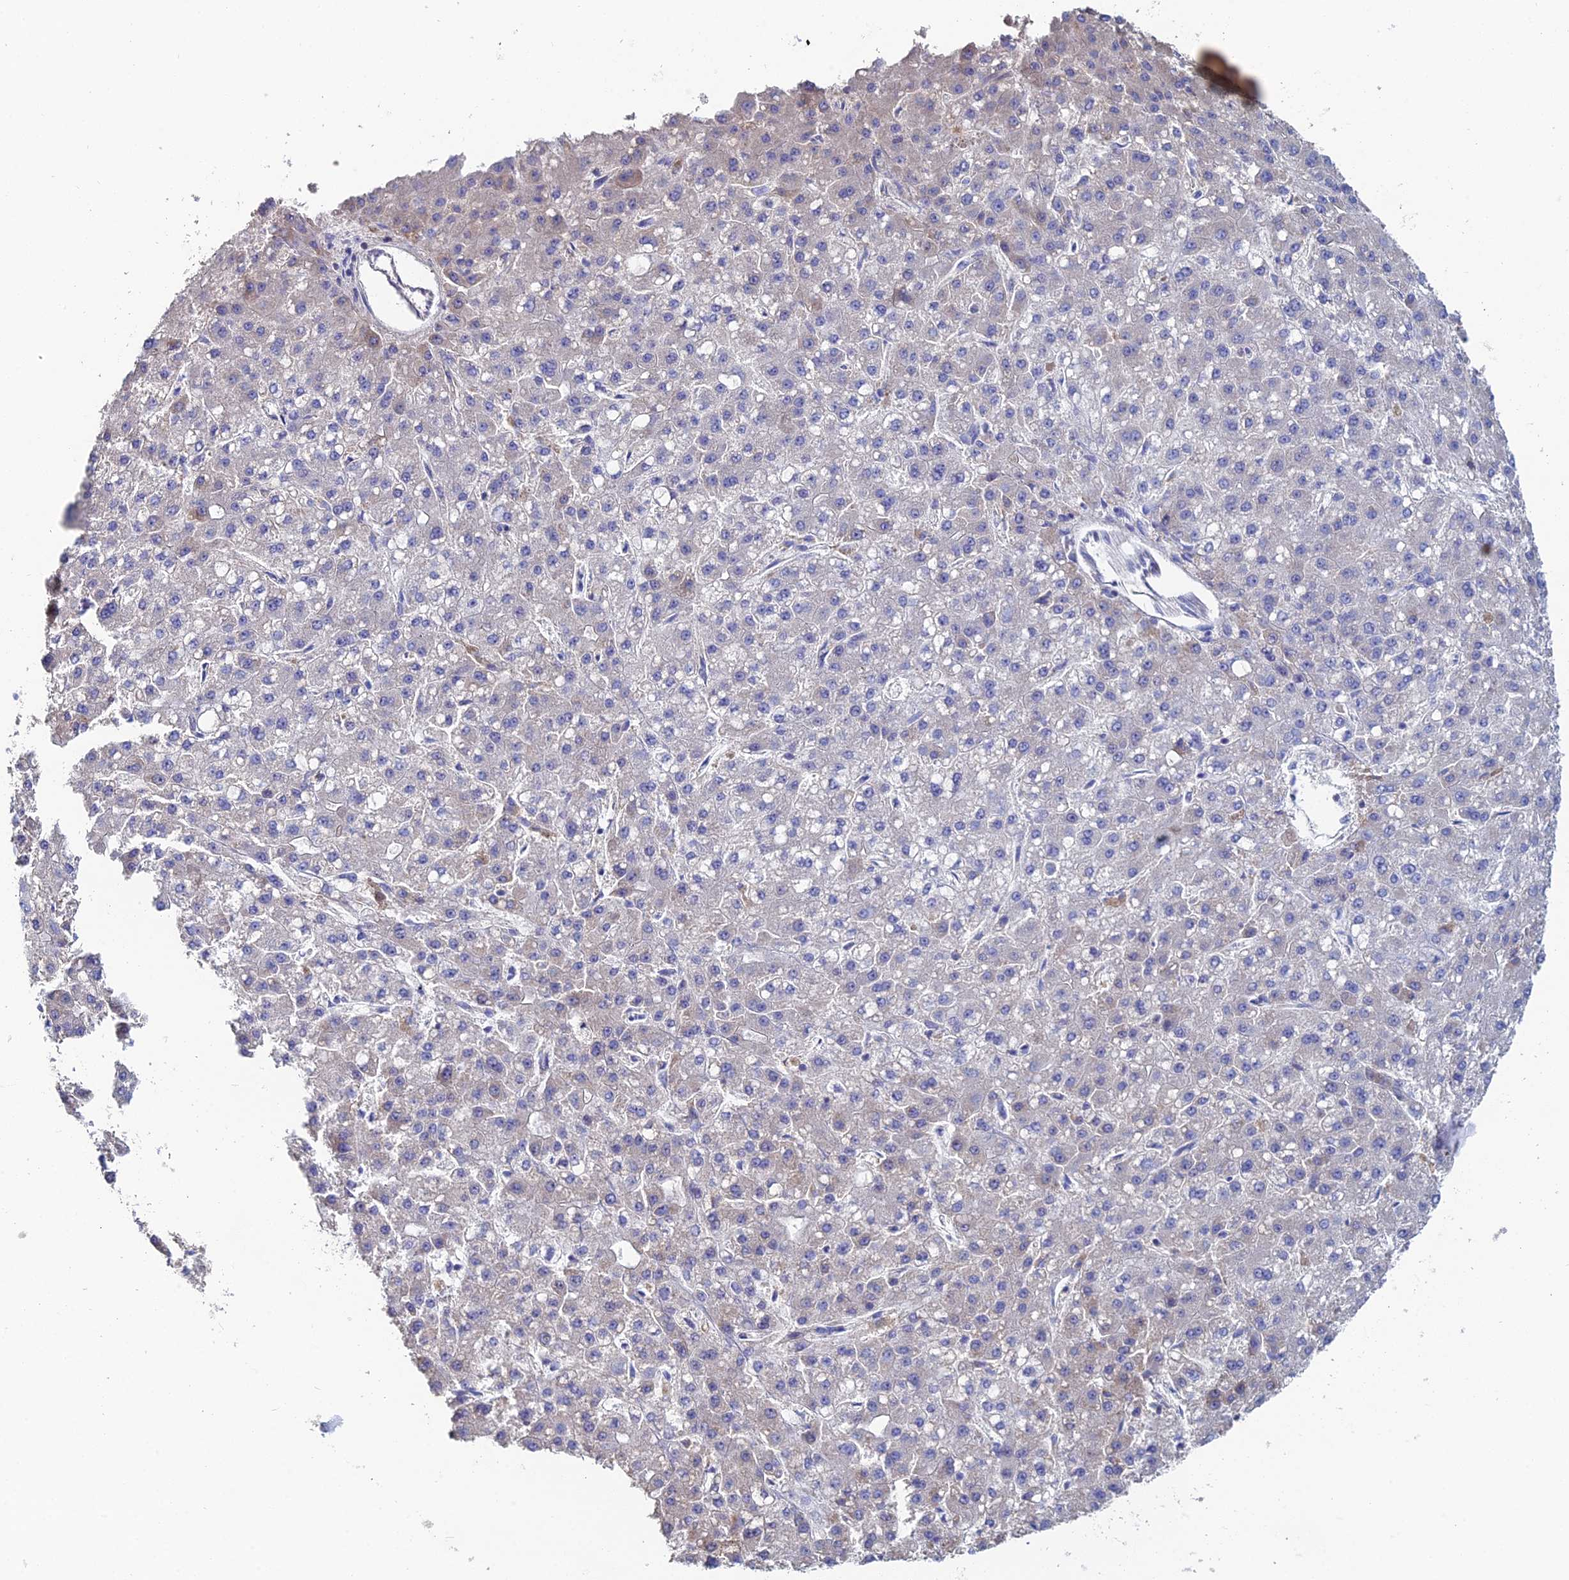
{"staining": {"intensity": "negative", "quantity": "none", "location": "none"}, "tissue": "liver cancer", "cell_type": "Tumor cells", "image_type": "cancer", "snomed": [{"axis": "morphology", "description": "Carcinoma, Hepatocellular, NOS"}, {"axis": "topography", "description": "Liver"}], "caption": "Tumor cells show no significant protein positivity in liver cancer (hepatocellular carcinoma). The staining is performed using DAB (3,3'-diaminobenzidine) brown chromogen with nuclei counter-stained in using hematoxylin.", "gene": "CLCN3", "patient": {"sex": "male", "age": 67}}